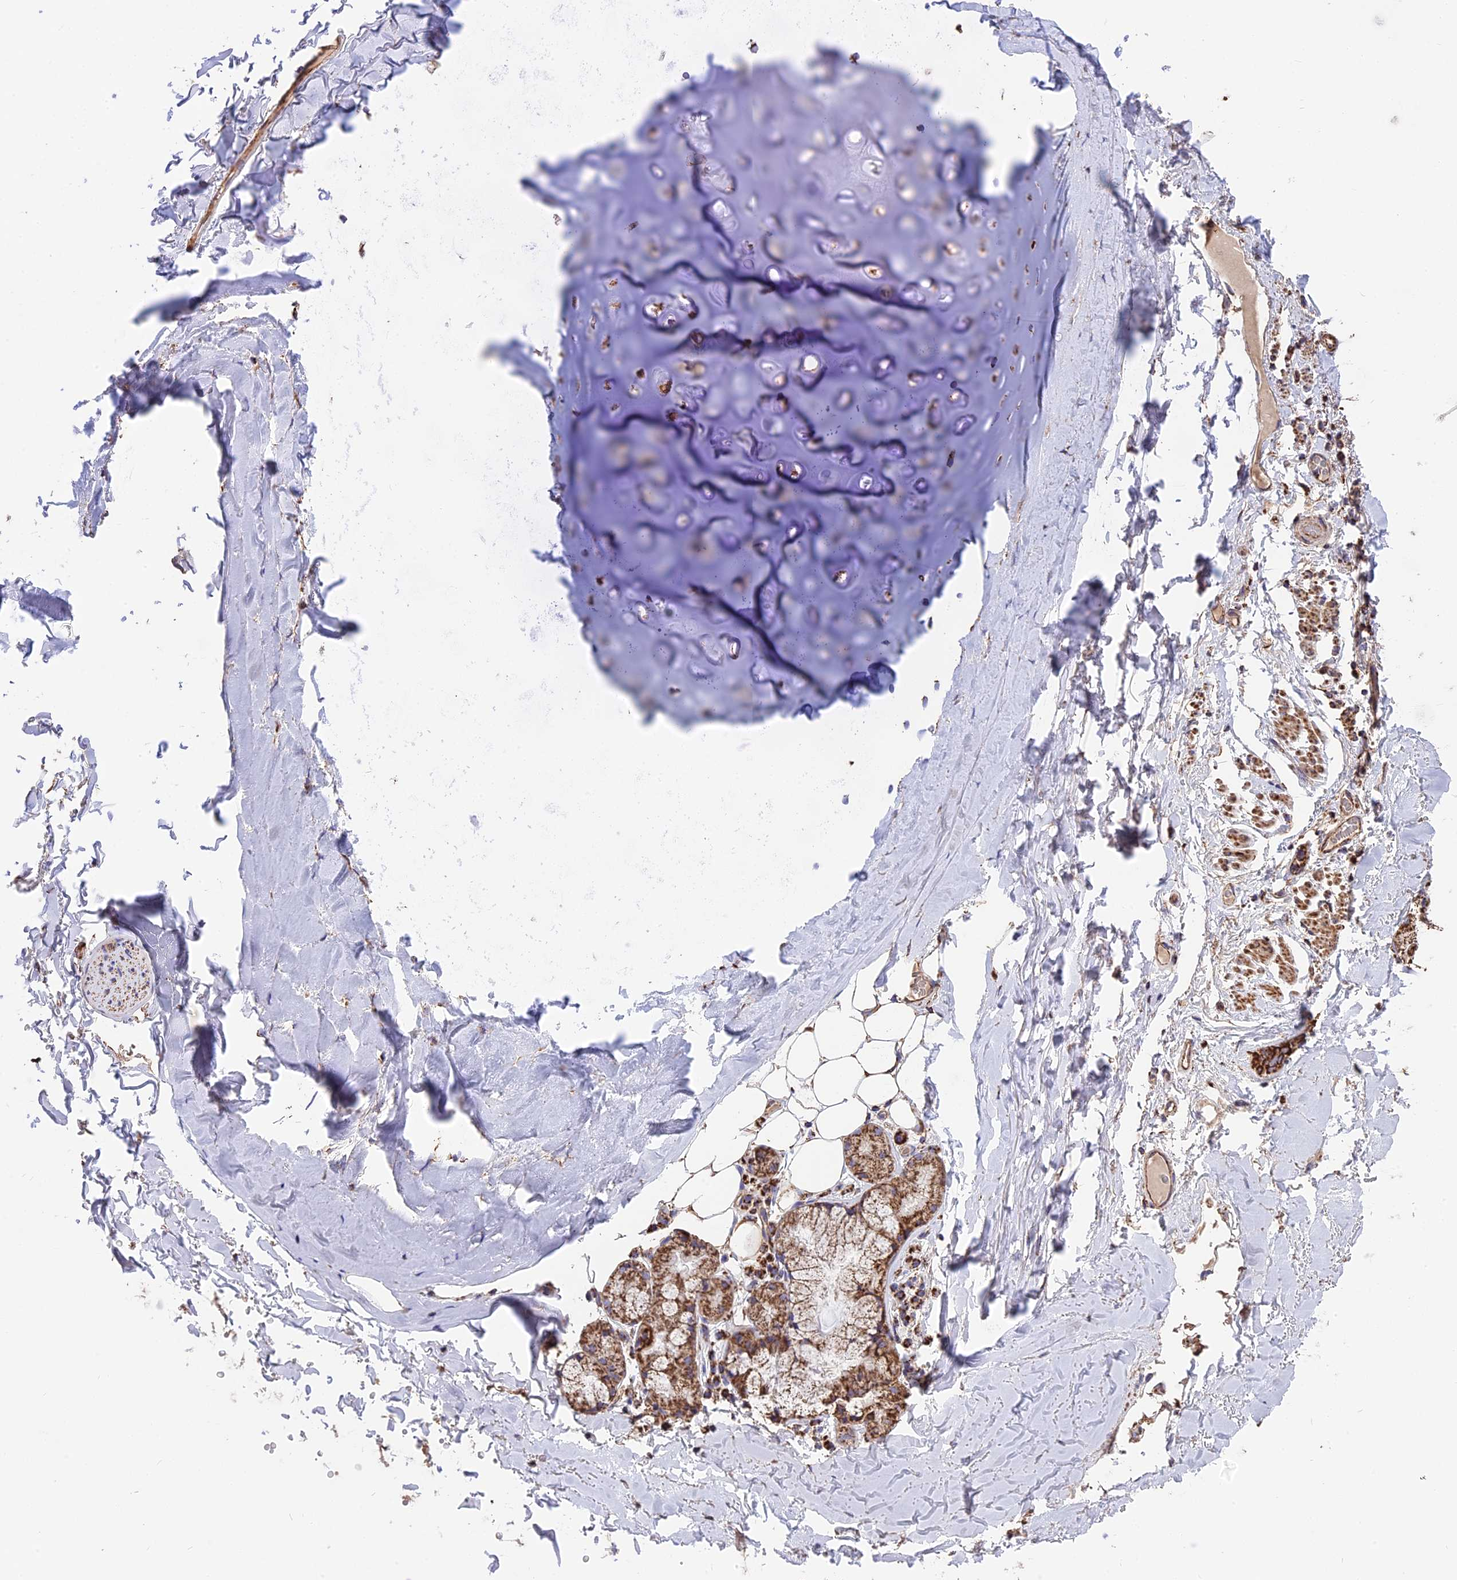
{"staining": {"intensity": "strong", "quantity": ">75%", "location": "cytoplasmic/membranous"}, "tissue": "adipose tissue", "cell_type": "Adipocytes", "image_type": "normal", "snomed": [{"axis": "morphology", "description": "Normal tissue, NOS"}, {"axis": "topography", "description": "Lymph node"}, {"axis": "topography", "description": "Bronchus"}], "caption": "Immunohistochemistry of unremarkable human adipose tissue shows high levels of strong cytoplasmic/membranous staining in approximately >75% of adipocytes. (Stains: DAB (3,3'-diaminobenzidine) in brown, nuclei in blue, Microscopy: brightfield microscopy at high magnification).", "gene": "TTC4", "patient": {"sex": "male", "age": 63}}